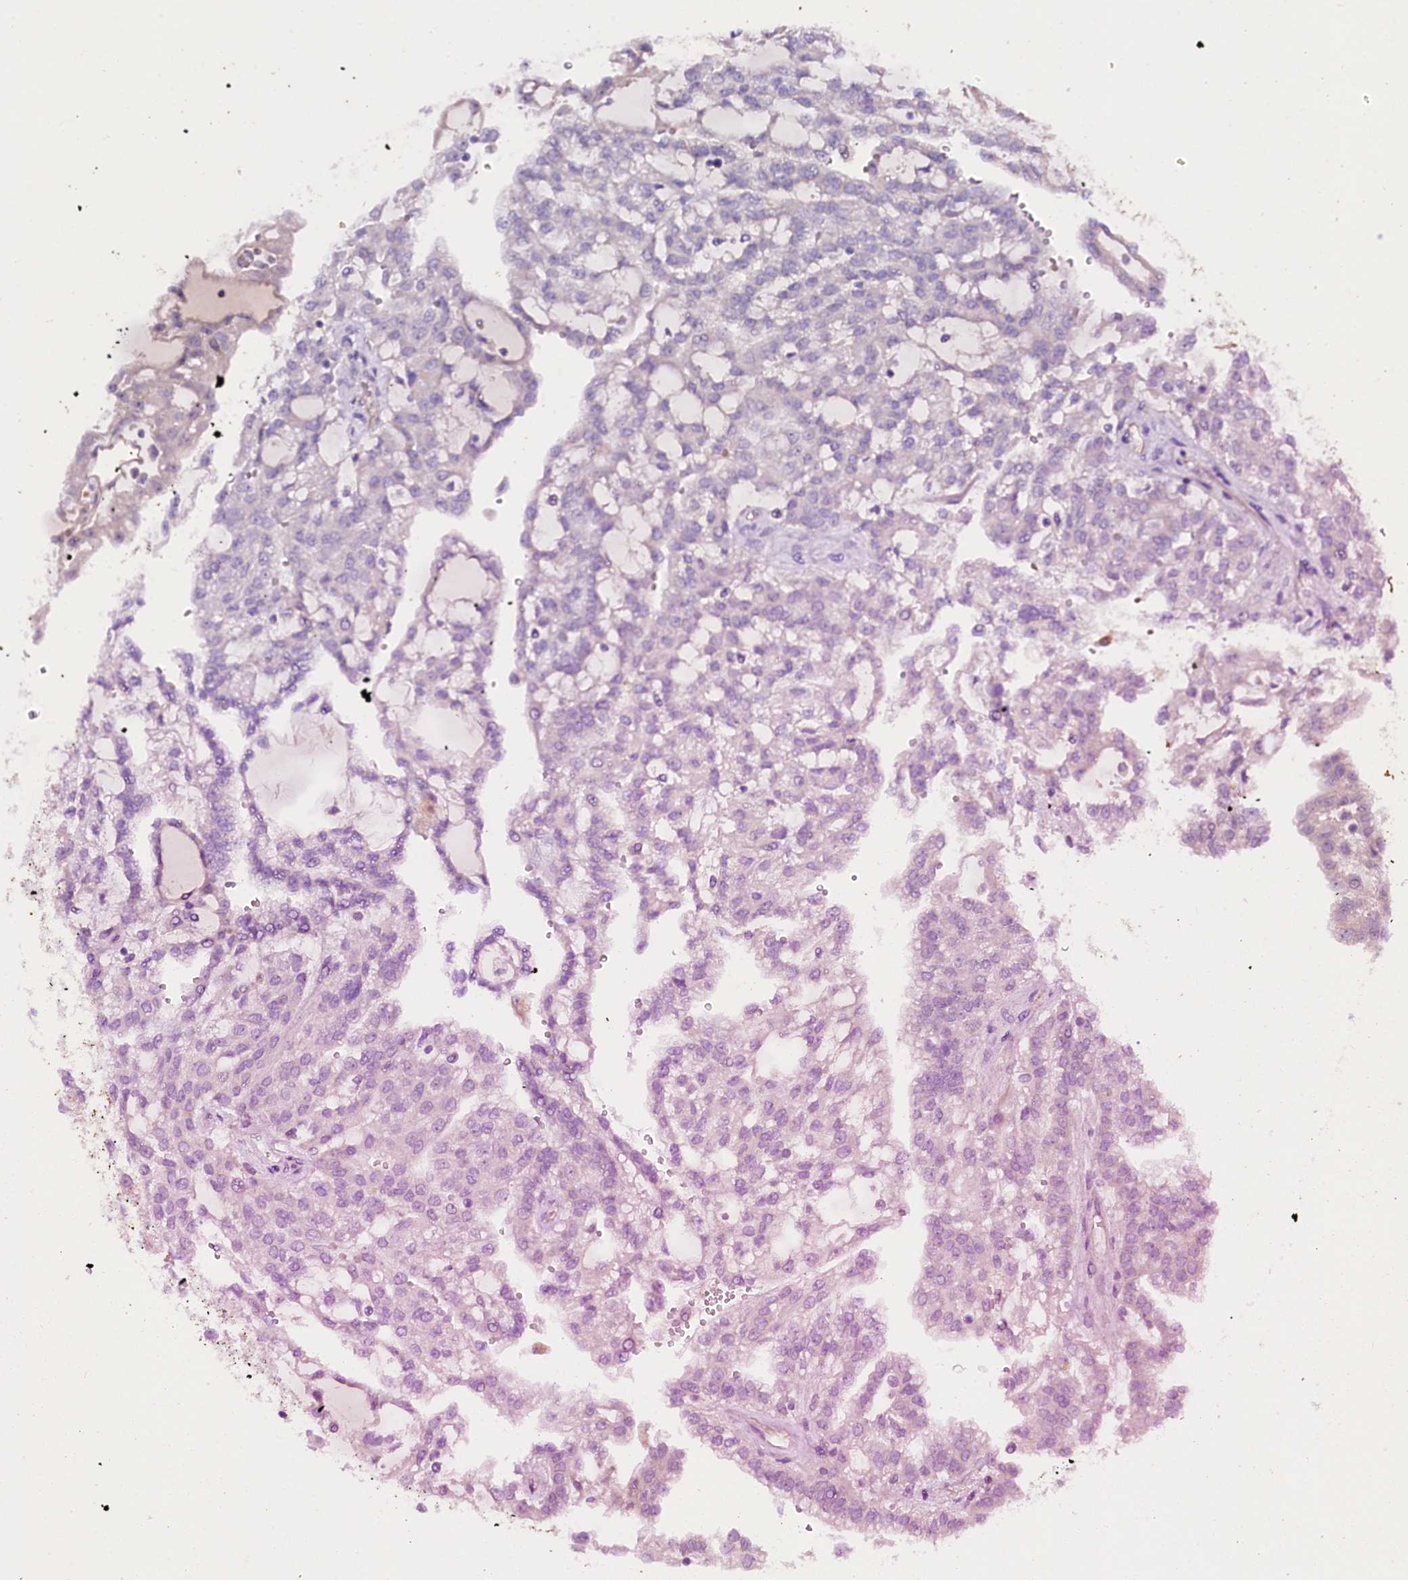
{"staining": {"intensity": "negative", "quantity": "none", "location": "none"}, "tissue": "renal cancer", "cell_type": "Tumor cells", "image_type": "cancer", "snomed": [{"axis": "morphology", "description": "Adenocarcinoma, NOS"}, {"axis": "topography", "description": "Kidney"}], "caption": "Image shows no protein staining in tumor cells of adenocarcinoma (renal) tissue.", "gene": "SLC7A1", "patient": {"sex": "male", "age": 63}}